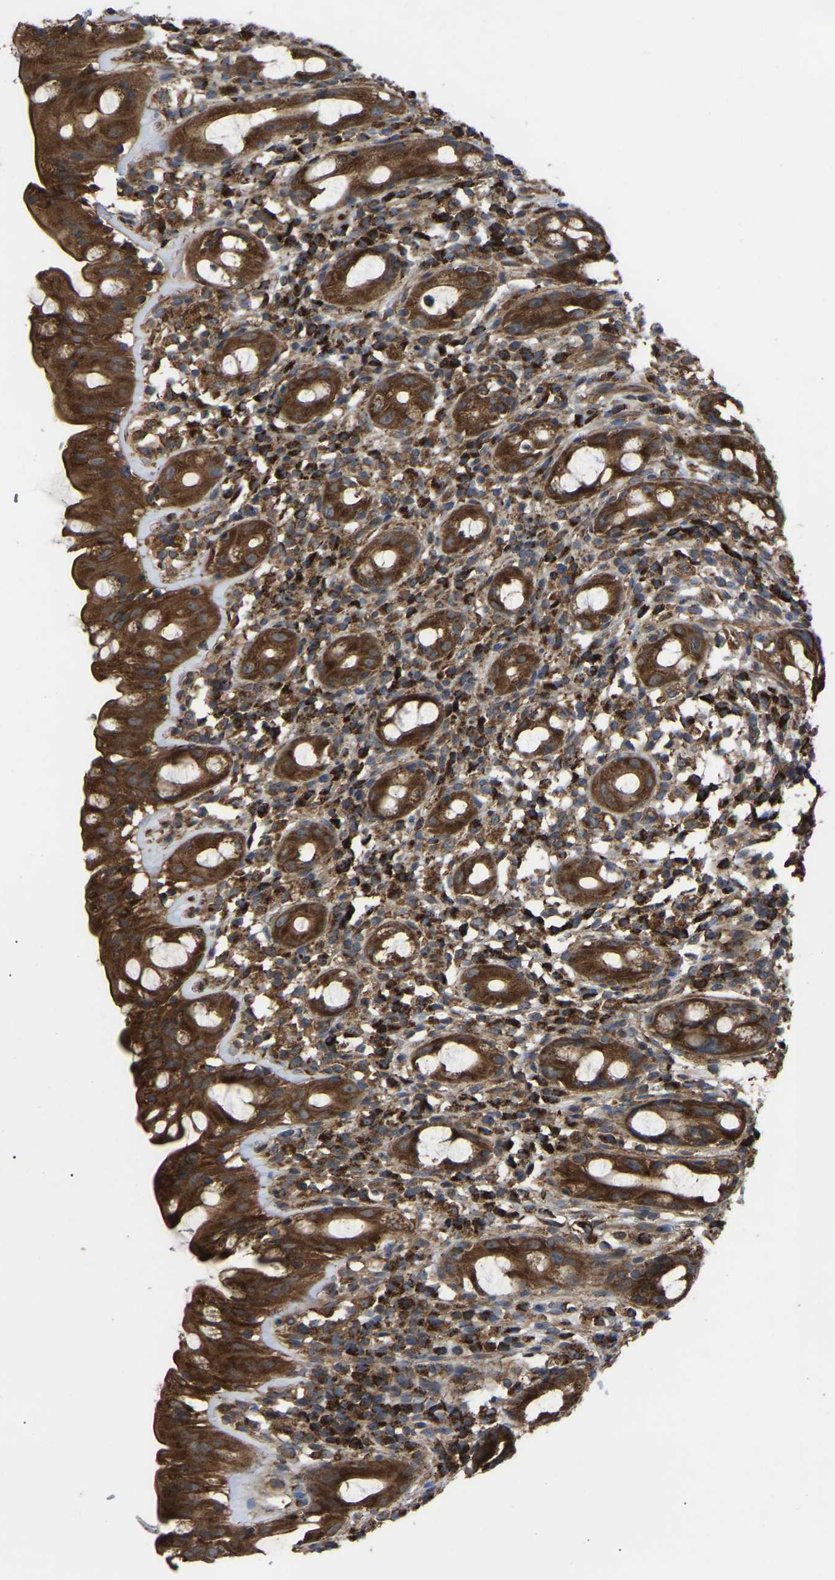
{"staining": {"intensity": "strong", "quantity": ">75%", "location": "cytoplasmic/membranous"}, "tissue": "rectum", "cell_type": "Glandular cells", "image_type": "normal", "snomed": [{"axis": "morphology", "description": "Normal tissue, NOS"}, {"axis": "topography", "description": "Rectum"}], "caption": "A brown stain highlights strong cytoplasmic/membranous positivity of a protein in glandular cells of benign rectum. The staining was performed using DAB to visualize the protein expression in brown, while the nuclei were stained in blue with hematoxylin (Magnification: 20x).", "gene": "GCC1", "patient": {"sex": "male", "age": 44}}